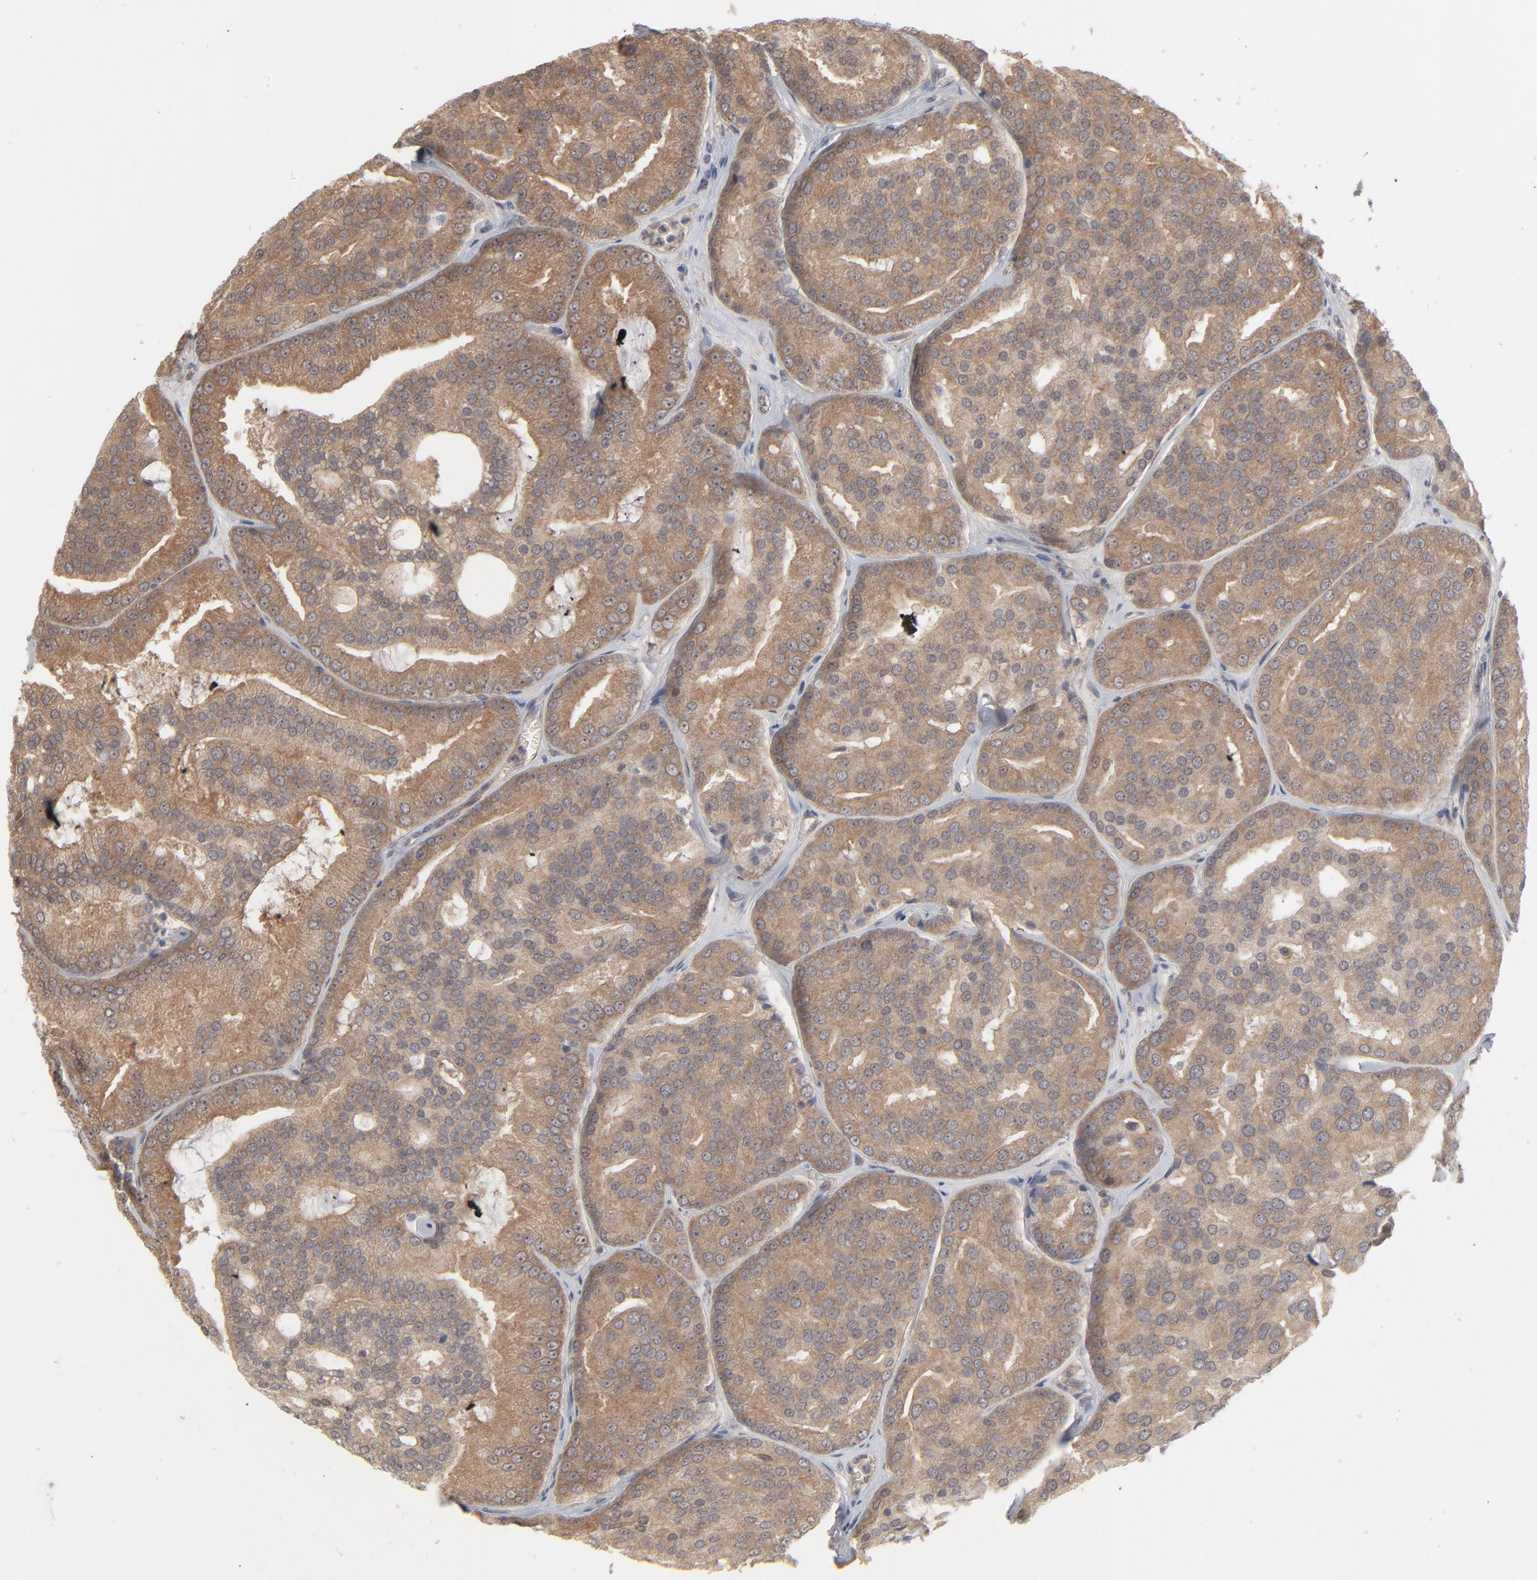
{"staining": {"intensity": "moderate", "quantity": ">75%", "location": "cytoplasmic/membranous"}, "tissue": "prostate cancer", "cell_type": "Tumor cells", "image_type": "cancer", "snomed": [{"axis": "morphology", "description": "Adenocarcinoma, High grade"}, {"axis": "topography", "description": "Prostate"}], "caption": "Prostate cancer (high-grade adenocarcinoma) was stained to show a protein in brown. There is medium levels of moderate cytoplasmic/membranous staining in about >75% of tumor cells.", "gene": "SCFD1", "patient": {"sex": "male", "age": 64}}